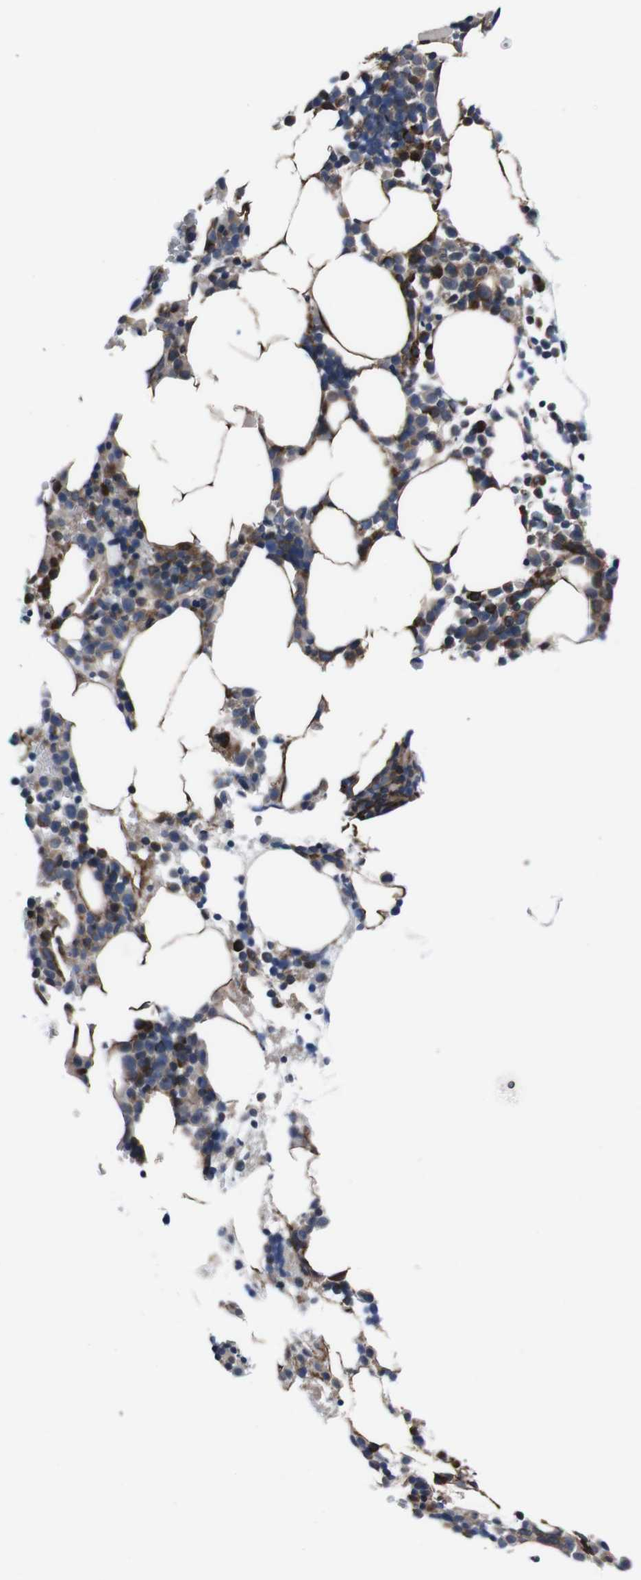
{"staining": {"intensity": "moderate", "quantity": "25%-75%", "location": "cytoplasmic/membranous"}, "tissue": "bone marrow", "cell_type": "Hematopoietic cells", "image_type": "normal", "snomed": [{"axis": "morphology", "description": "Normal tissue, NOS"}, {"axis": "morphology", "description": "Inflammation, NOS"}, {"axis": "topography", "description": "Bone marrow"}], "caption": "This image exhibits unremarkable bone marrow stained with immunohistochemistry to label a protein in brown. The cytoplasmic/membranous of hematopoietic cells show moderate positivity for the protein. Nuclei are counter-stained blue.", "gene": "EIF4A2", "patient": {"sex": "male", "age": 42}}